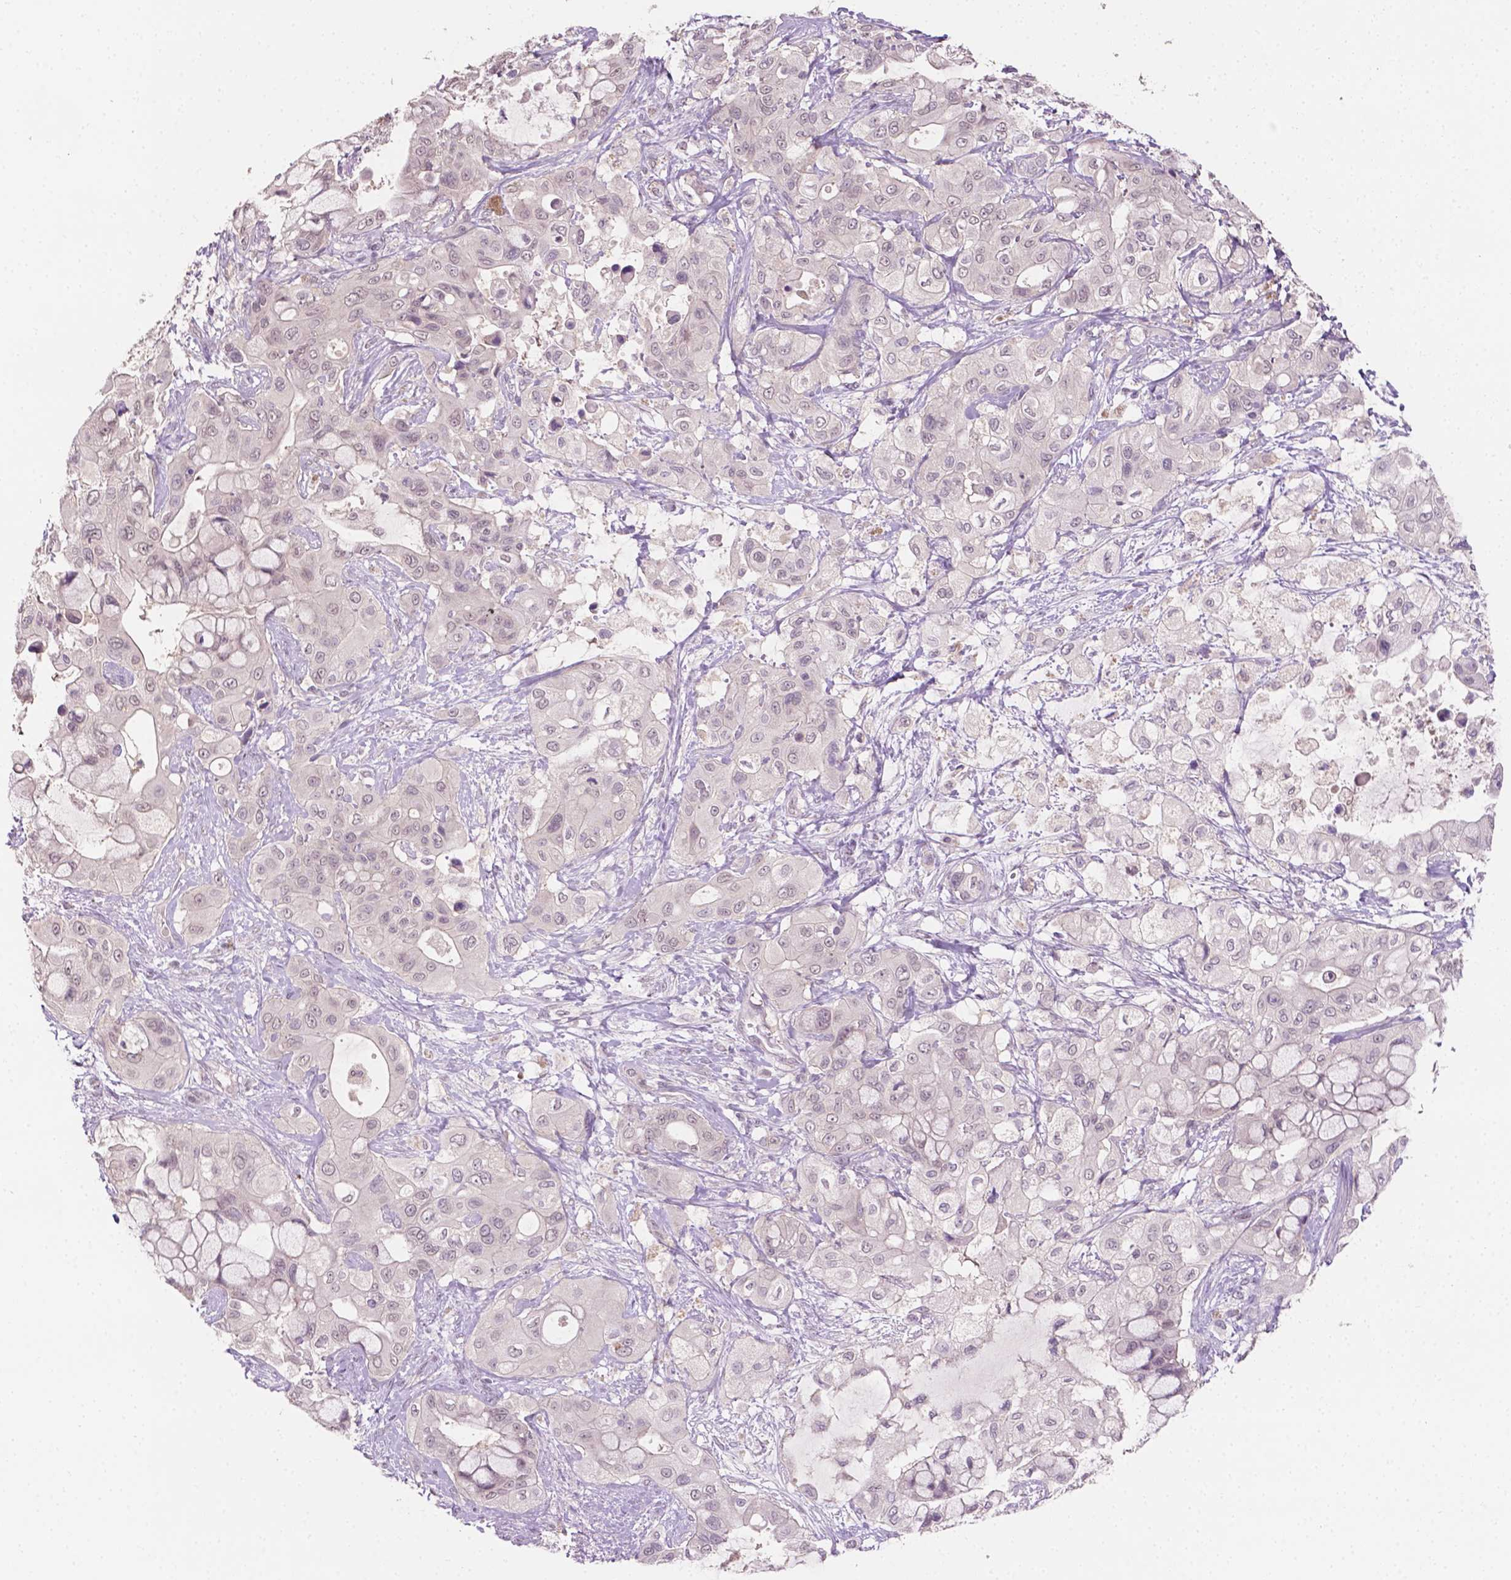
{"staining": {"intensity": "negative", "quantity": "none", "location": "none"}, "tissue": "pancreatic cancer", "cell_type": "Tumor cells", "image_type": "cancer", "snomed": [{"axis": "morphology", "description": "Adenocarcinoma, NOS"}, {"axis": "topography", "description": "Pancreas"}], "caption": "Adenocarcinoma (pancreatic) was stained to show a protein in brown. There is no significant expression in tumor cells.", "gene": "MROH6", "patient": {"sex": "male", "age": 71}}